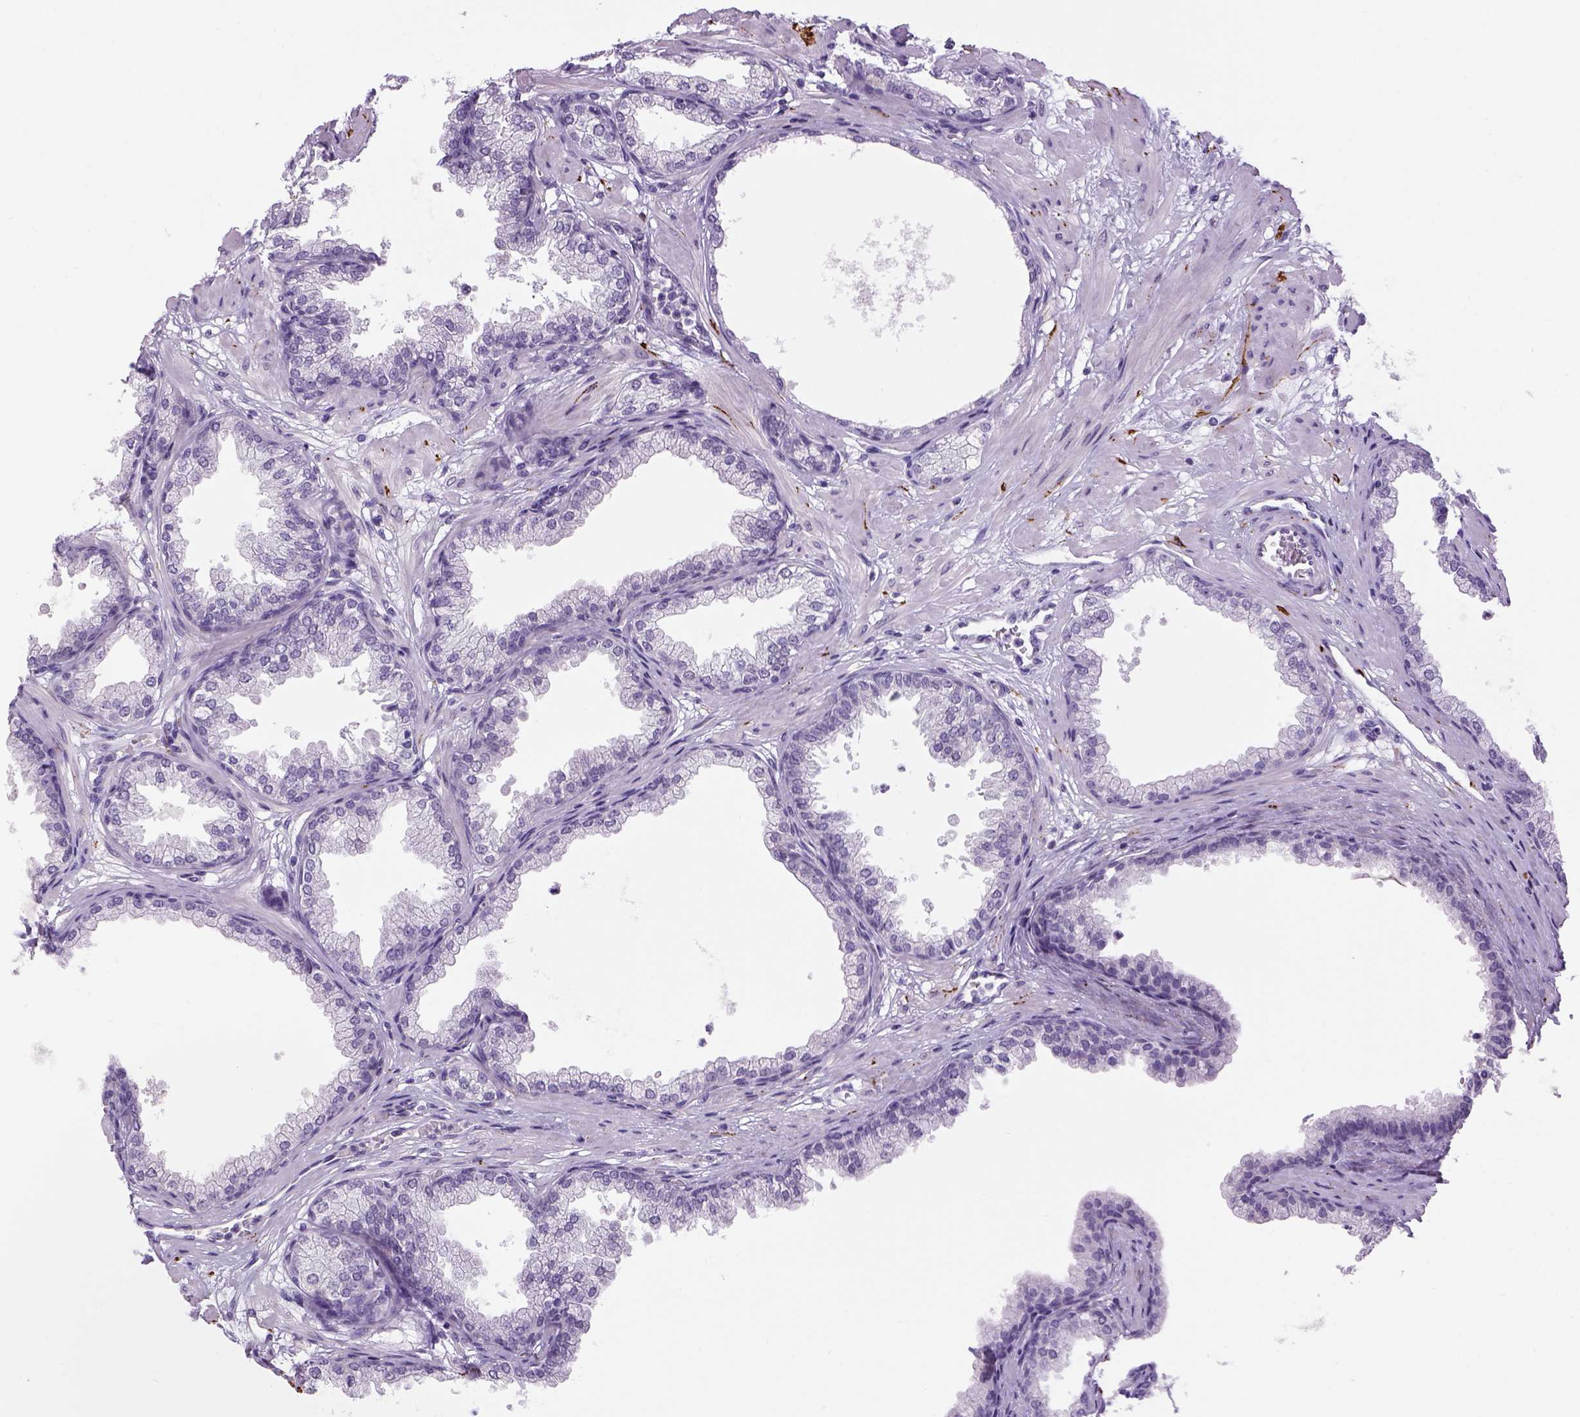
{"staining": {"intensity": "negative", "quantity": "none", "location": "none"}, "tissue": "prostate", "cell_type": "Glandular cells", "image_type": "normal", "snomed": [{"axis": "morphology", "description": "Normal tissue, NOS"}, {"axis": "topography", "description": "Prostate"}], "caption": "Immunohistochemical staining of normal human prostate demonstrates no significant staining in glandular cells.", "gene": "DBH", "patient": {"sex": "male", "age": 37}}